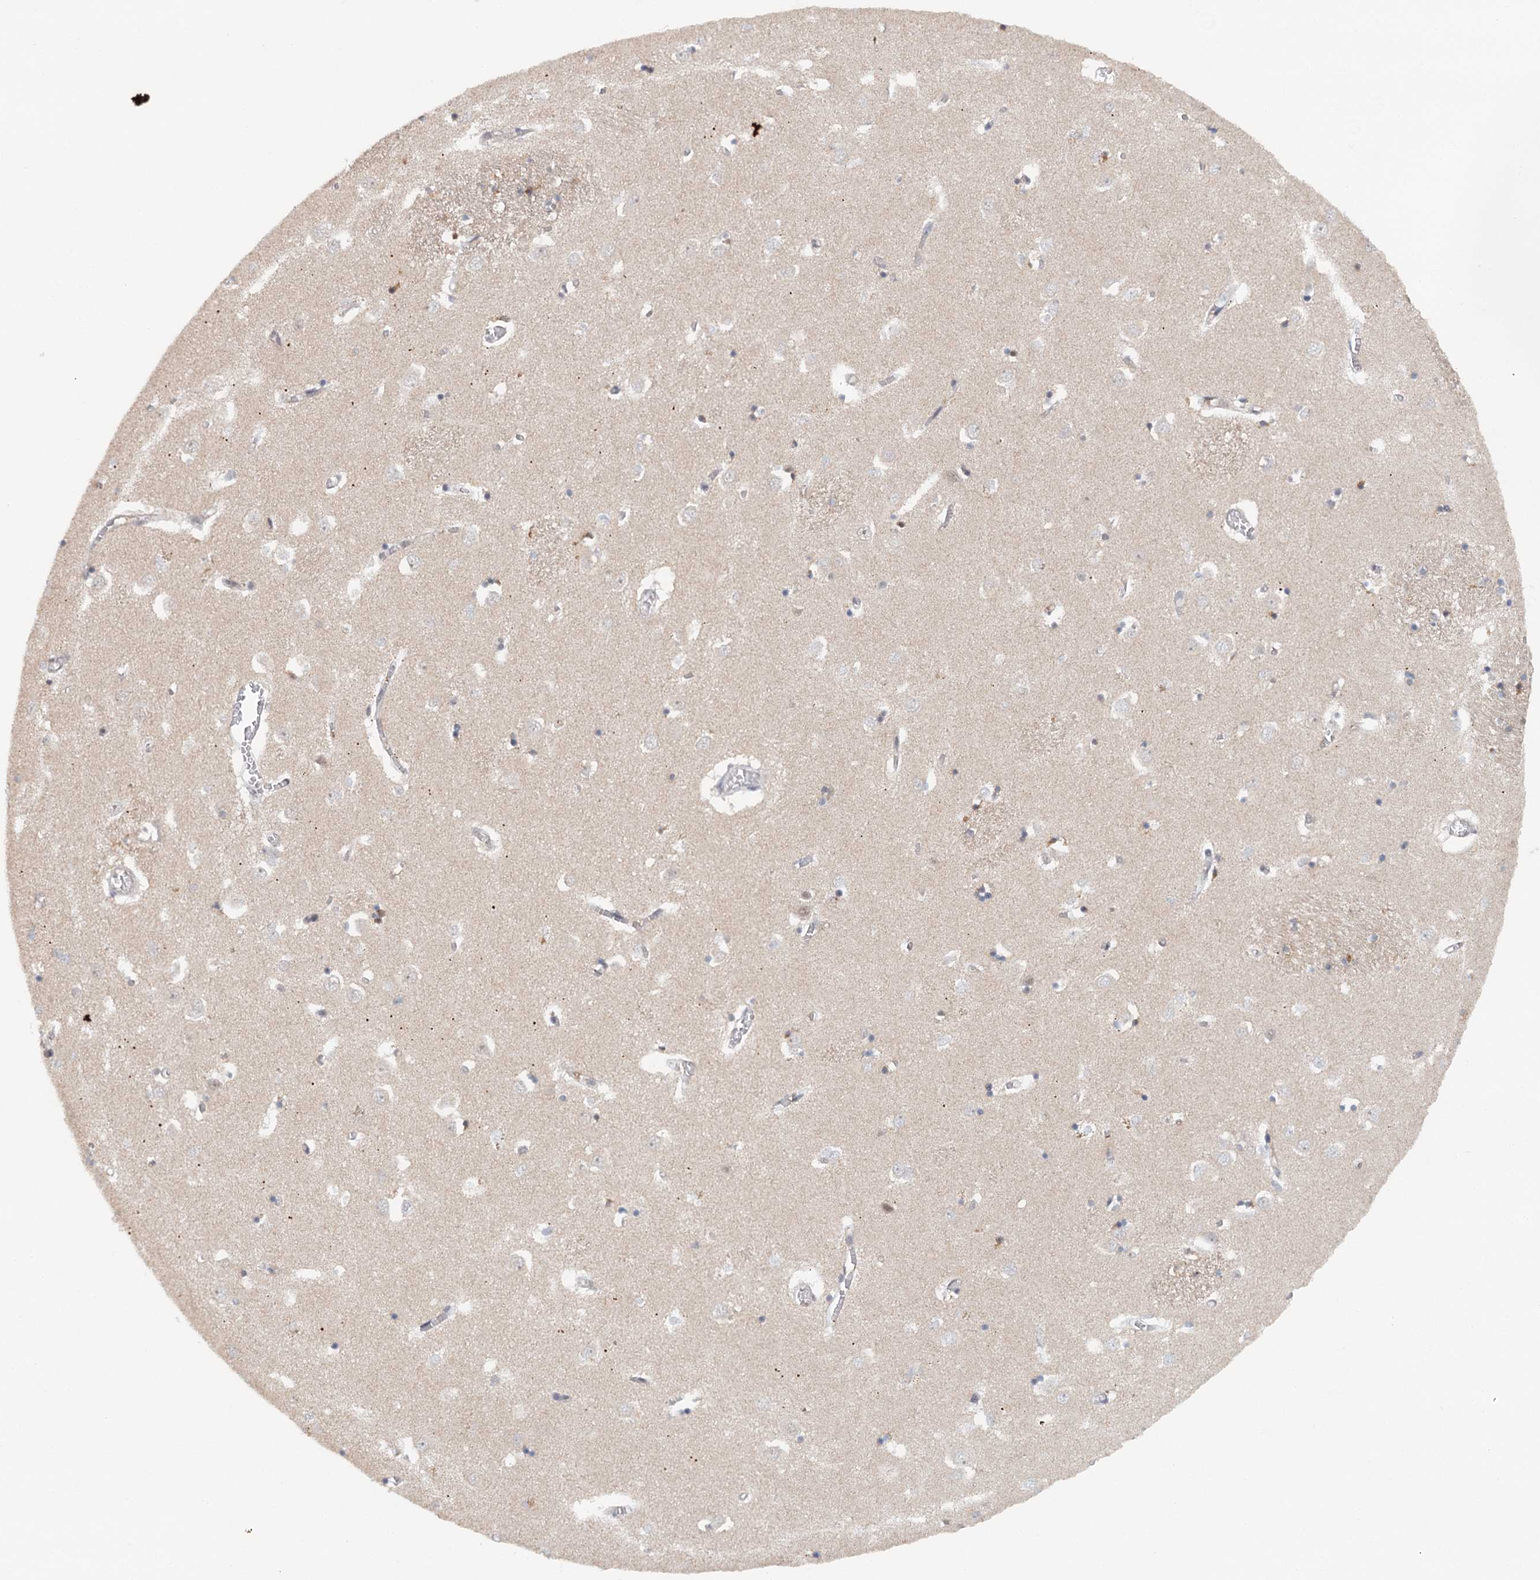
{"staining": {"intensity": "moderate", "quantity": "<25%", "location": "nuclear"}, "tissue": "caudate", "cell_type": "Glial cells", "image_type": "normal", "snomed": [{"axis": "morphology", "description": "Normal tissue, NOS"}, {"axis": "topography", "description": "Lateral ventricle wall"}], "caption": "Approximately <25% of glial cells in normal human caudate demonstrate moderate nuclear protein expression as visualized by brown immunohistochemical staining.", "gene": "TAS2R42", "patient": {"sex": "male", "age": 70}}